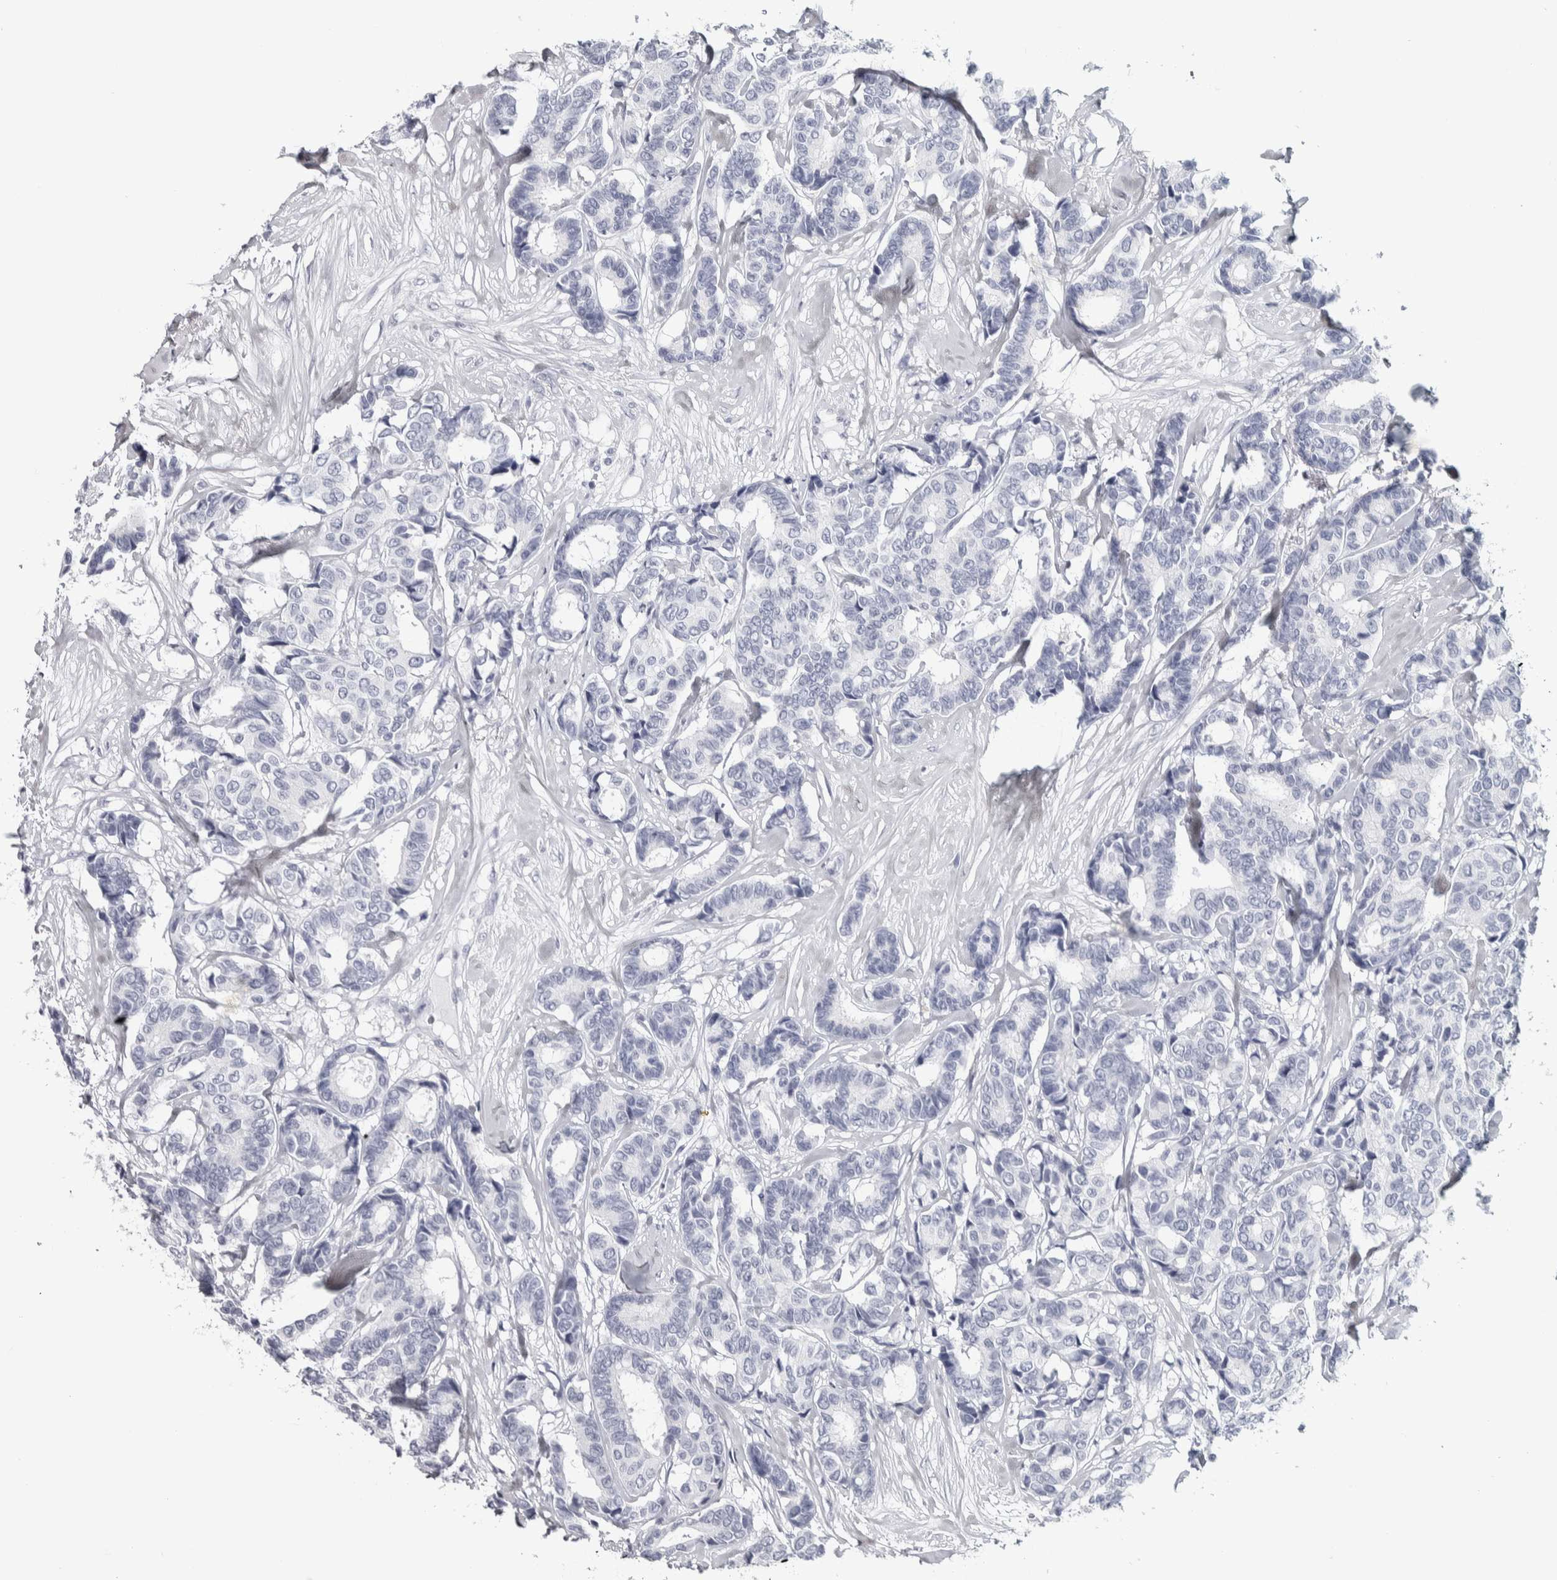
{"staining": {"intensity": "negative", "quantity": "none", "location": "none"}, "tissue": "breast cancer", "cell_type": "Tumor cells", "image_type": "cancer", "snomed": [{"axis": "morphology", "description": "Duct carcinoma"}, {"axis": "topography", "description": "Breast"}], "caption": "A photomicrograph of breast cancer stained for a protein demonstrates no brown staining in tumor cells. The staining is performed using DAB brown chromogen with nuclei counter-stained in using hematoxylin.", "gene": "NECAB1", "patient": {"sex": "female", "age": 87}}